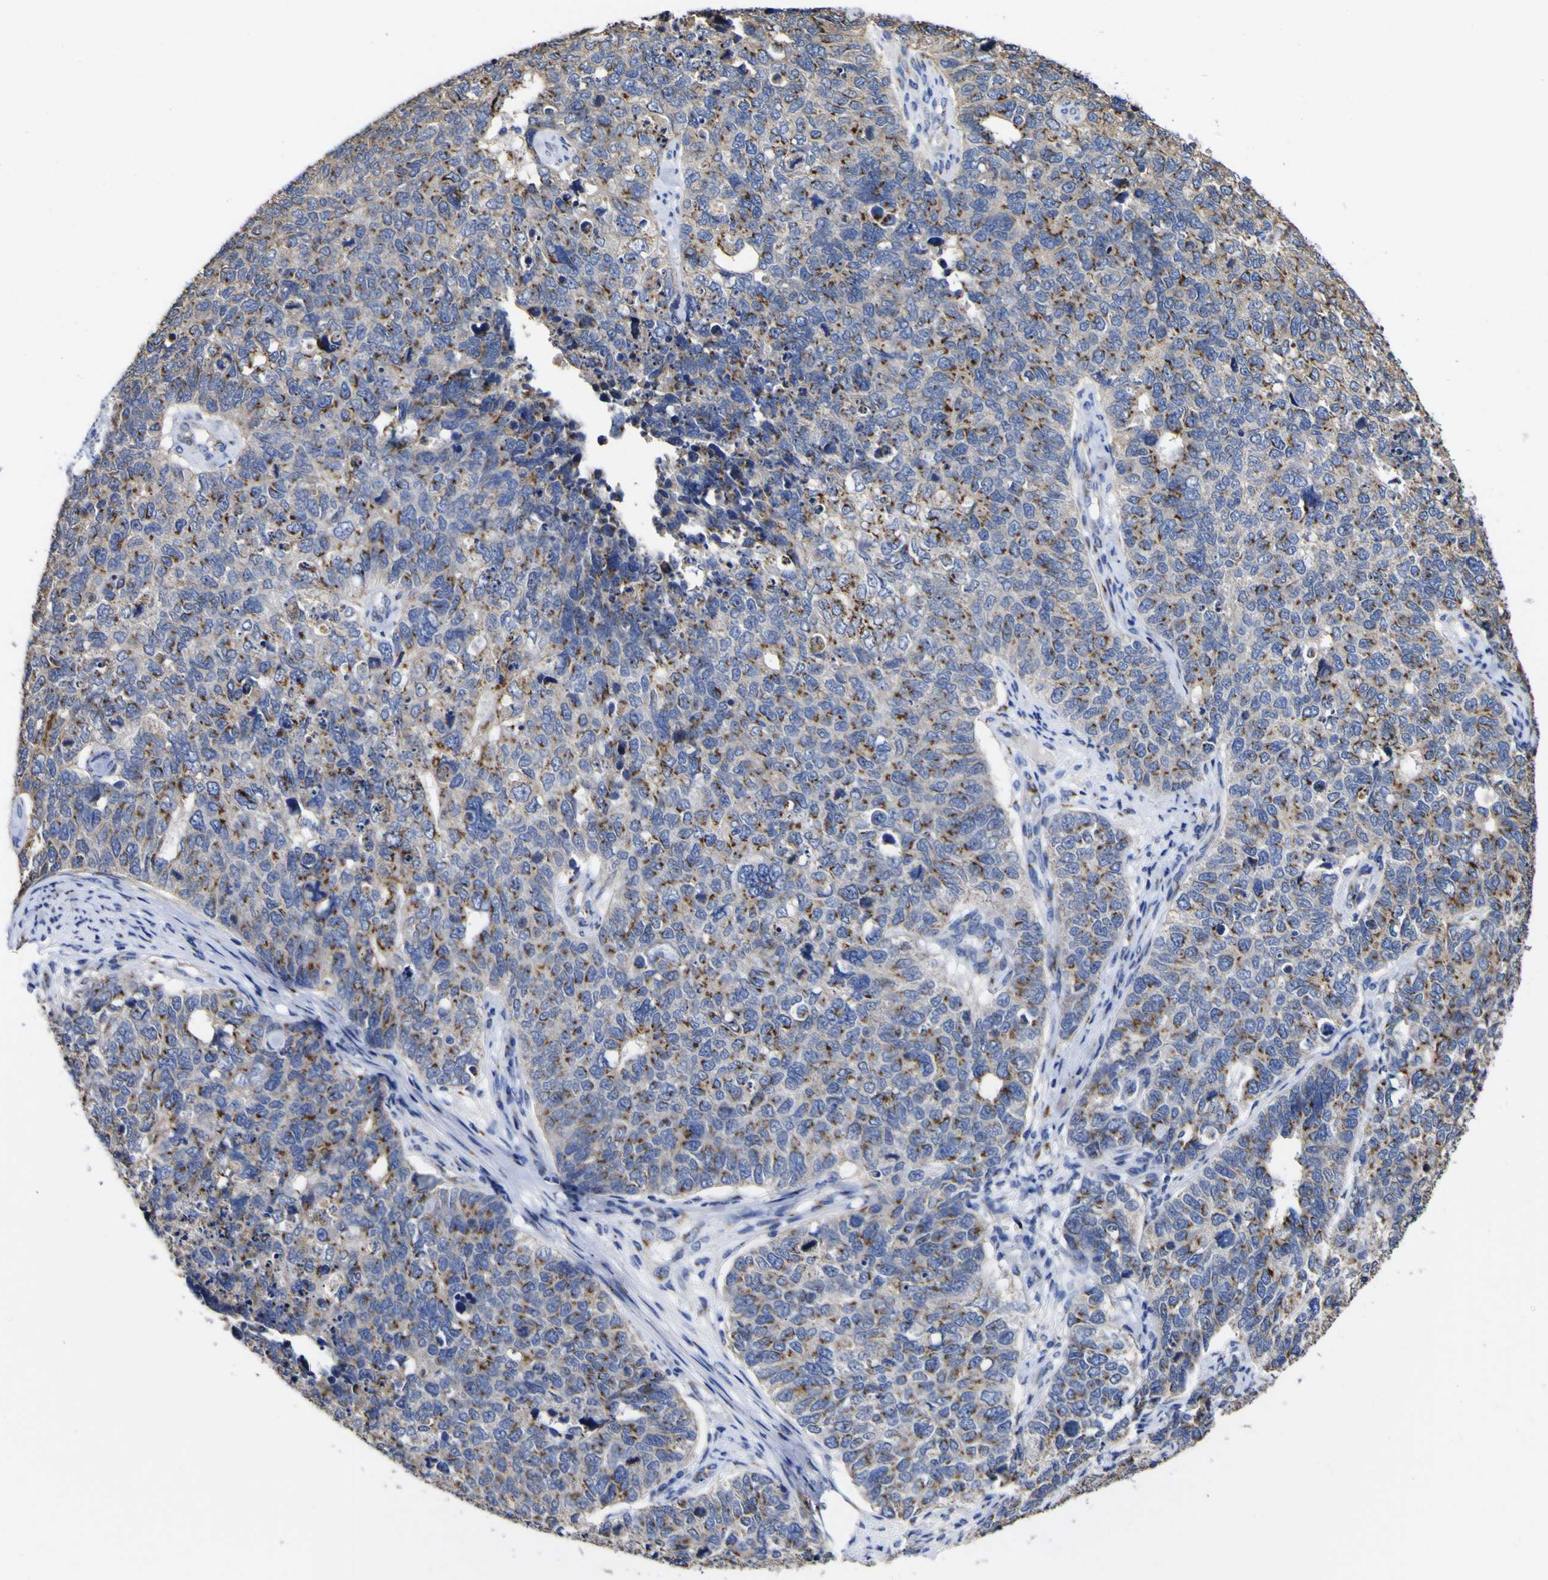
{"staining": {"intensity": "moderate", "quantity": ">75%", "location": "cytoplasmic/membranous"}, "tissue": "cervical cancer", "cell_type": "Tumor cells", "image_type": "cancer", "snomed": [{"axis": "morphology", "description": "Squamous cell carcinoma, NOS"}, {"axis": "topography", "description": "Cervix"}], "caption": "This micrograph reveals IHC staining of human squamous cell carcinoma (cervical), with medium moderate cytoplasmic/membranous positivity in approximately >75% of tumor cells.", "gene": "GOLM1", "patient": {"sex": "female", "age": 63}}